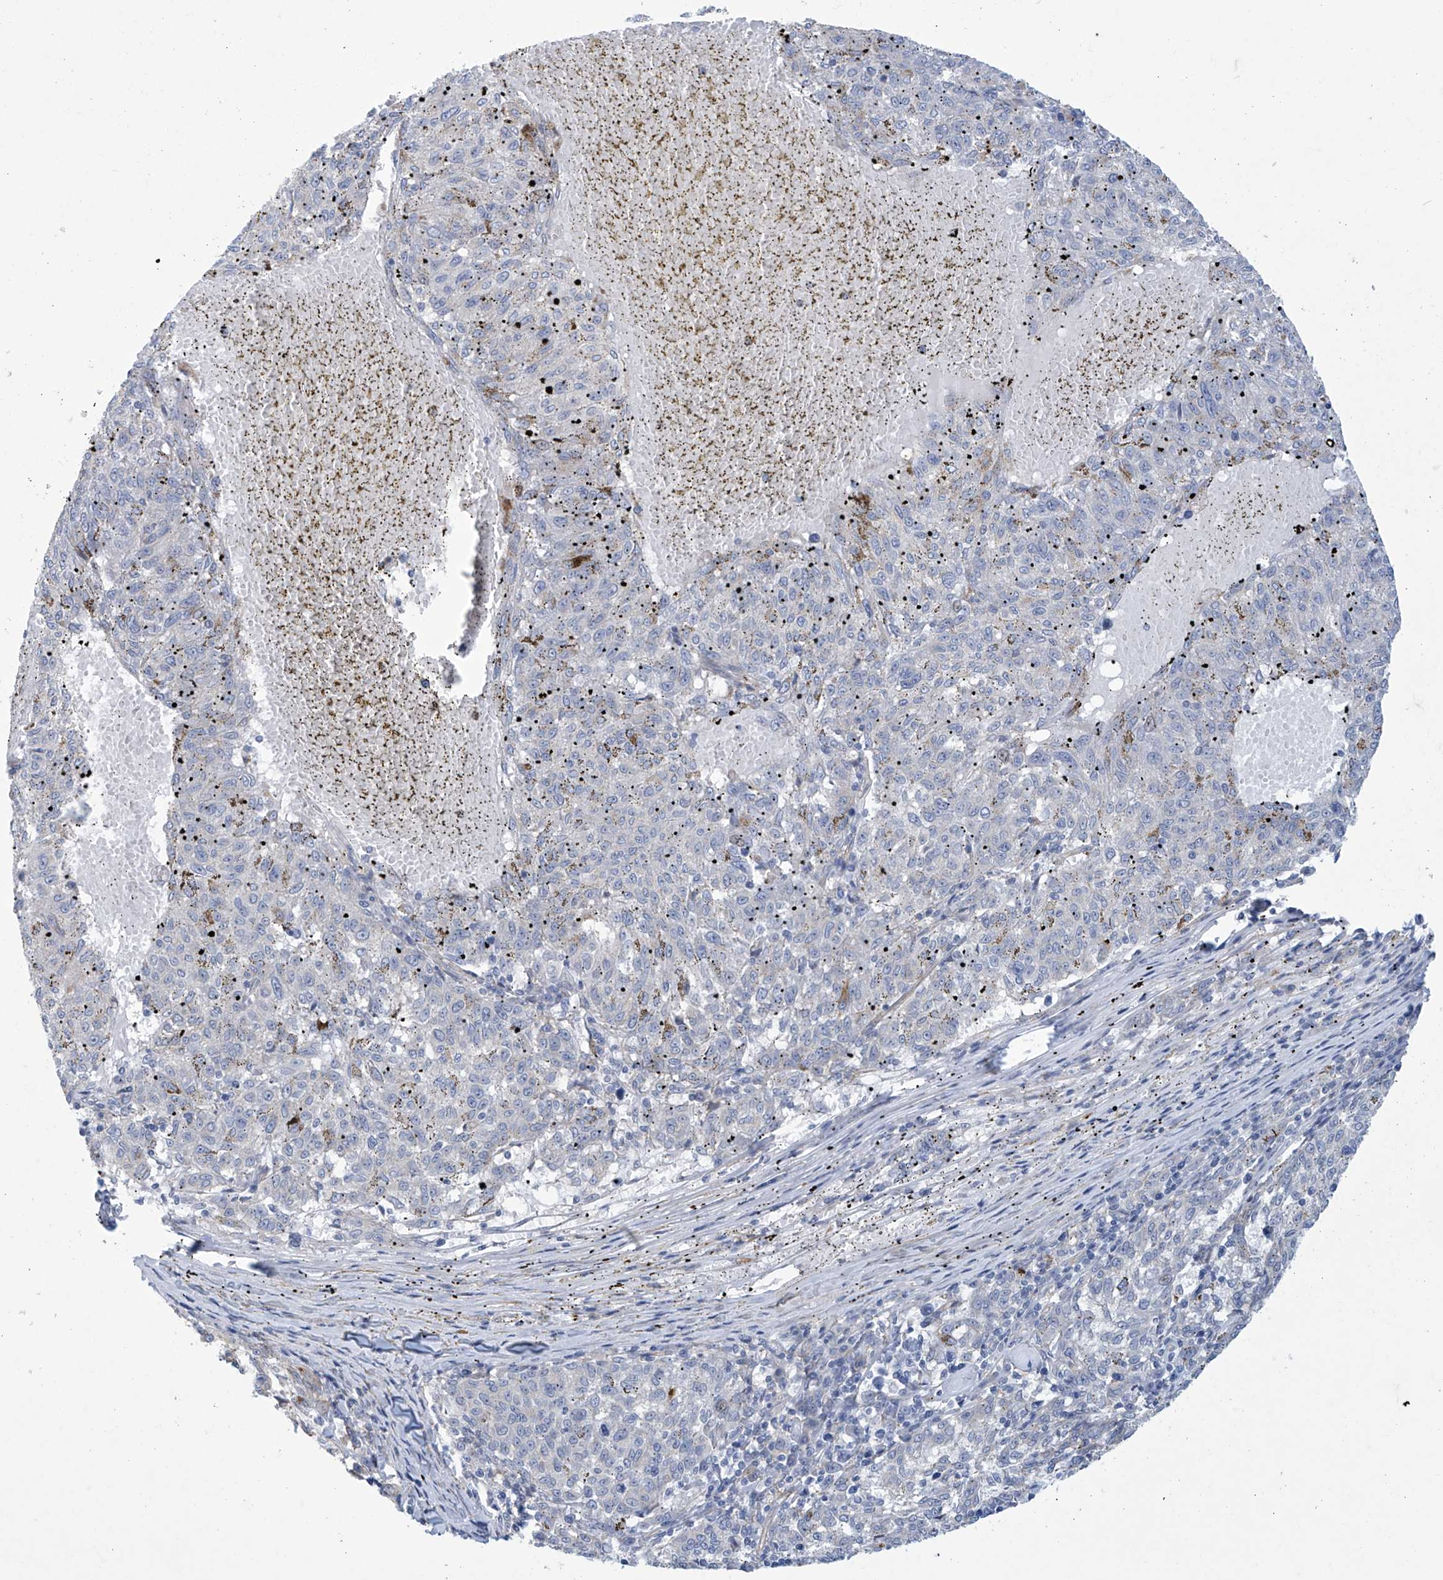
{"staining": {"intensity": "negative", "quantity": "none", "location": "none"}, "tissue": "melanoma", "cell_type": "Tumor cells", "image_type": "cancer", "snomed": [{"axis": "morphology", "description": "Malignant melanoma, NOS"}, {"axis": "topography", "description": "Skin"}], "caption": "The micrograph reveals no staining of tumor cells in melanoma.", "gene": "ABHD13", "patient": {"sex": "female", "age": 72}}